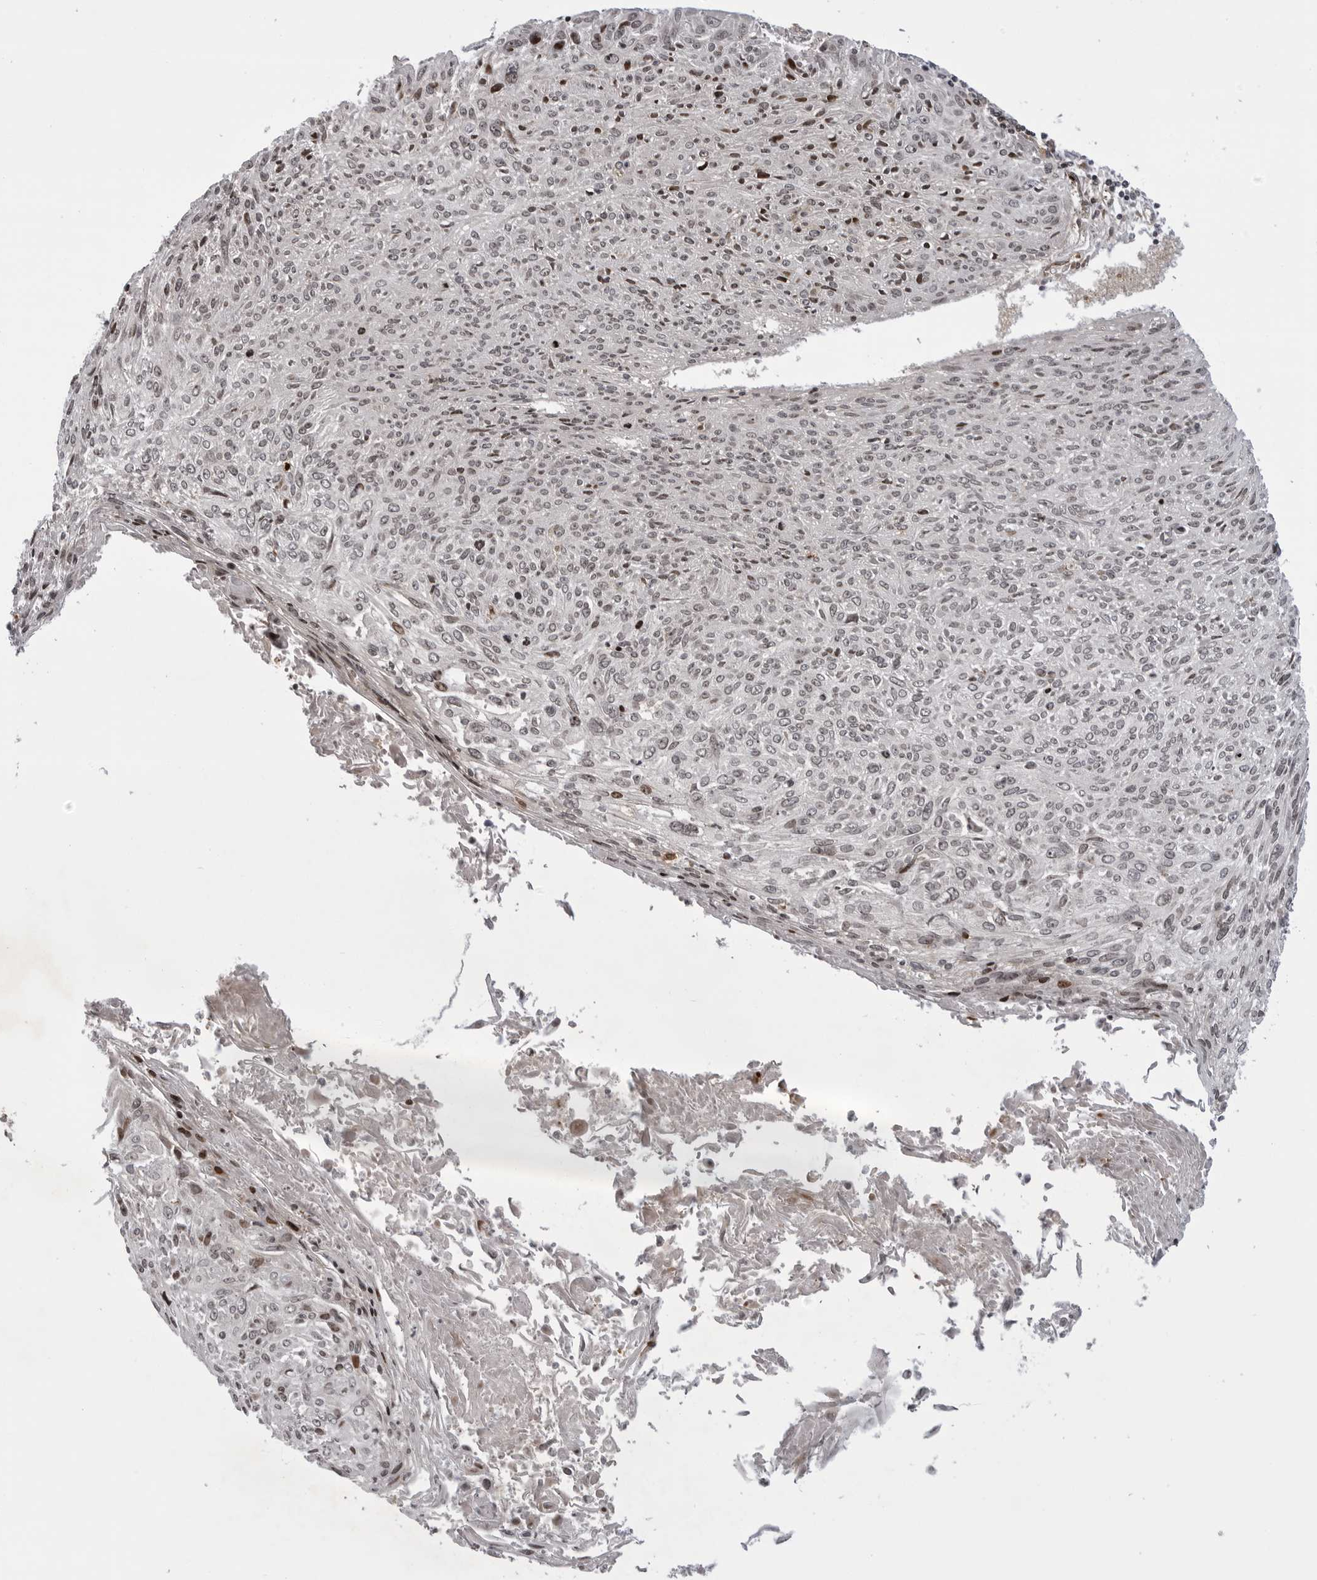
{"staining": {"intensity": "moderate", "quantity": "<25%", "location": "nuclear"}, "tissue": "cervical cancer", "cell_type": "Tumor cells", "image_type": "cancer", "snomed": [{"axis": "morphology", "description": "Squamous cell carcinoma, NOS"}, {"axis": "topography", "description": "Cervix"}], "caption": "Immunohistochemistry micrograph of neoplastic tissue: squamous cell carcinoma (cervical) stained using IHC reveals low levels of moderate protein expression localized specifically in the nuclear of tumor cells, appearing as a nuclear brown color.", "gene": "ABL1", "patient": {"sex": "female", "age": 51}}